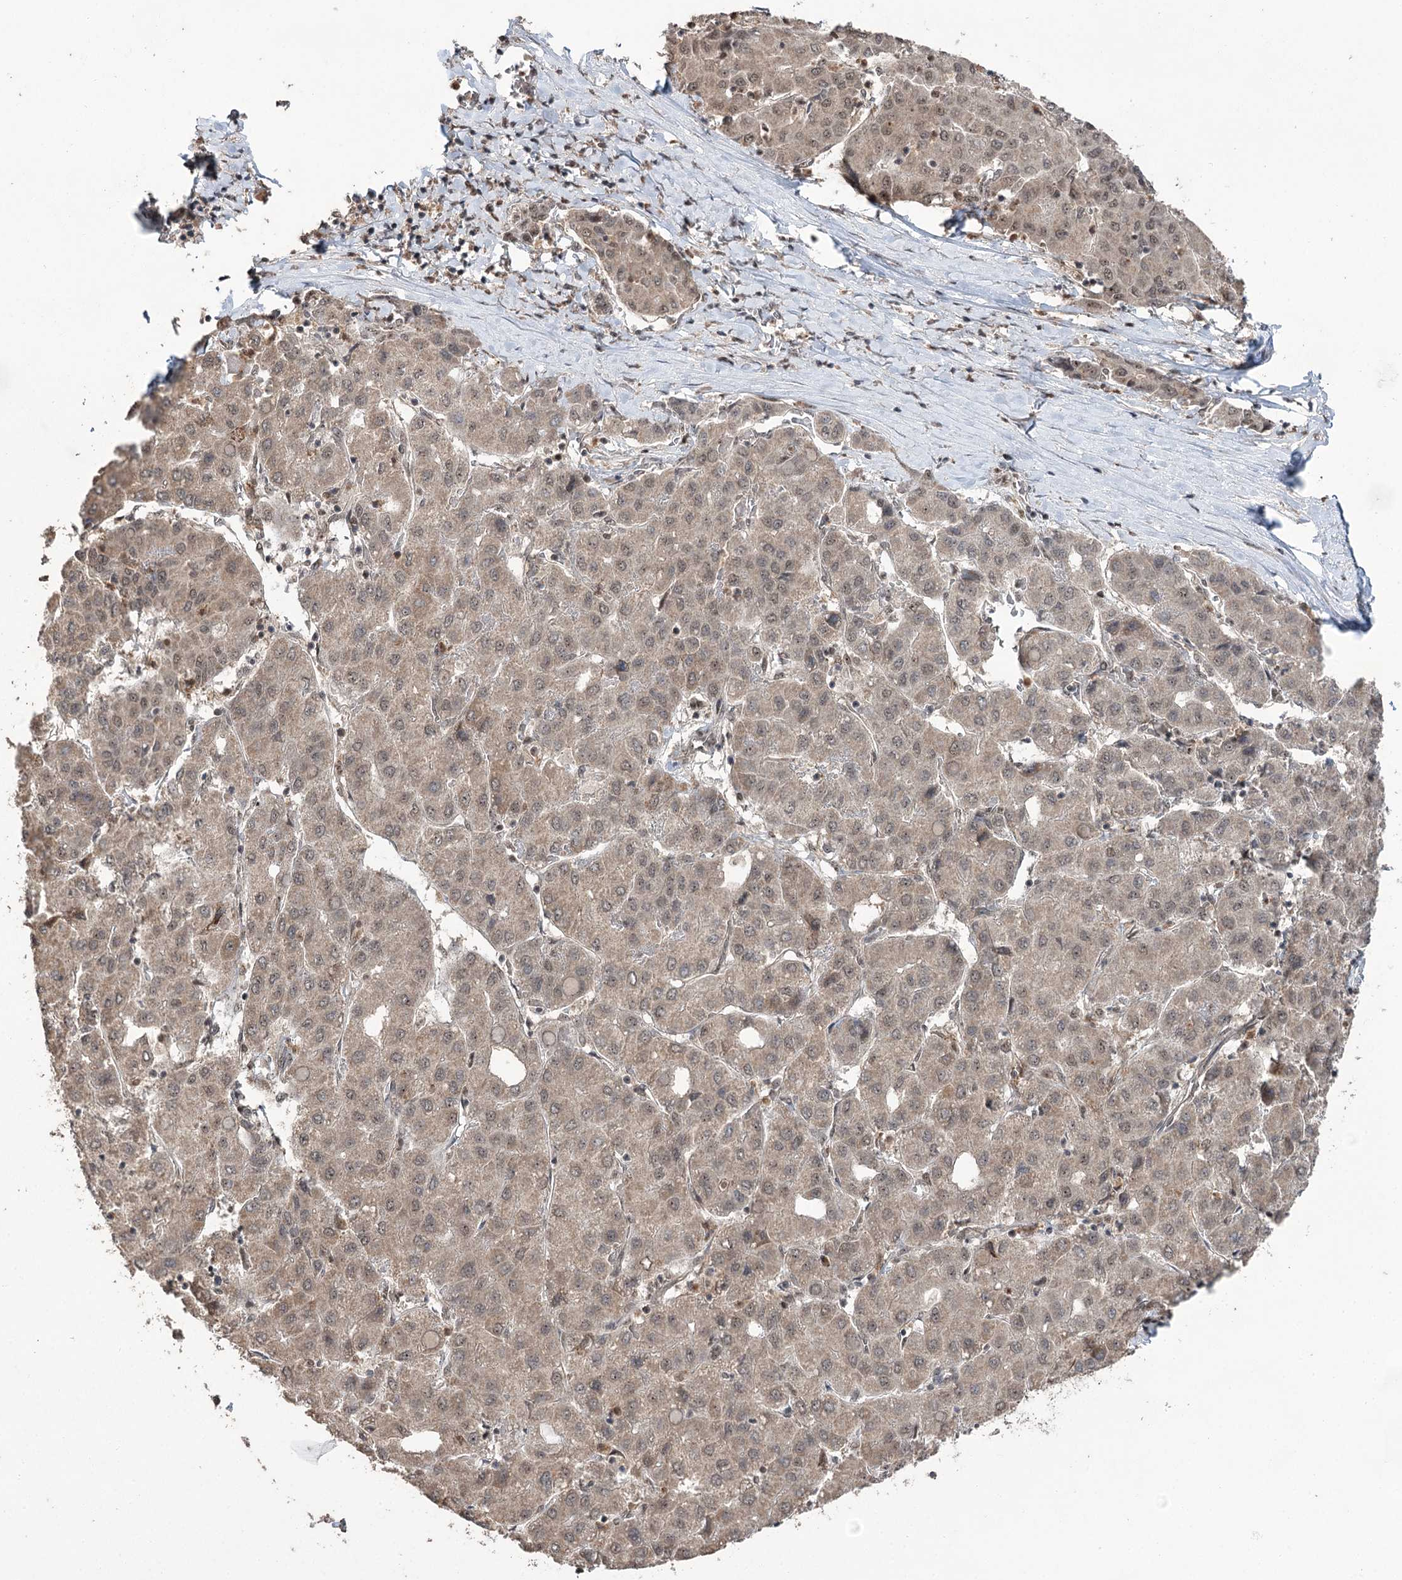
{"staining": {"intensity": "moderate", "quantity": "25%-75%", "location": "nuclear"}, "tissue": "liver cancer", "cell_type": "Tumor cells", "image_type": "cancer", "snomed": [{"axis": "morphology", "description": "Carcinoma, Hepatocellular, NOS"}, {"axis": "topography", "description": "Liver"}], "caption": "There is medium levels of moderate nuclear expression in tumor cells of liver hepatocellular carcinoma, as demonstrated by immunohistochemical staining (brown color).", "gene": "ERCC3", "patient": {"sex": "male", "age": 65}}